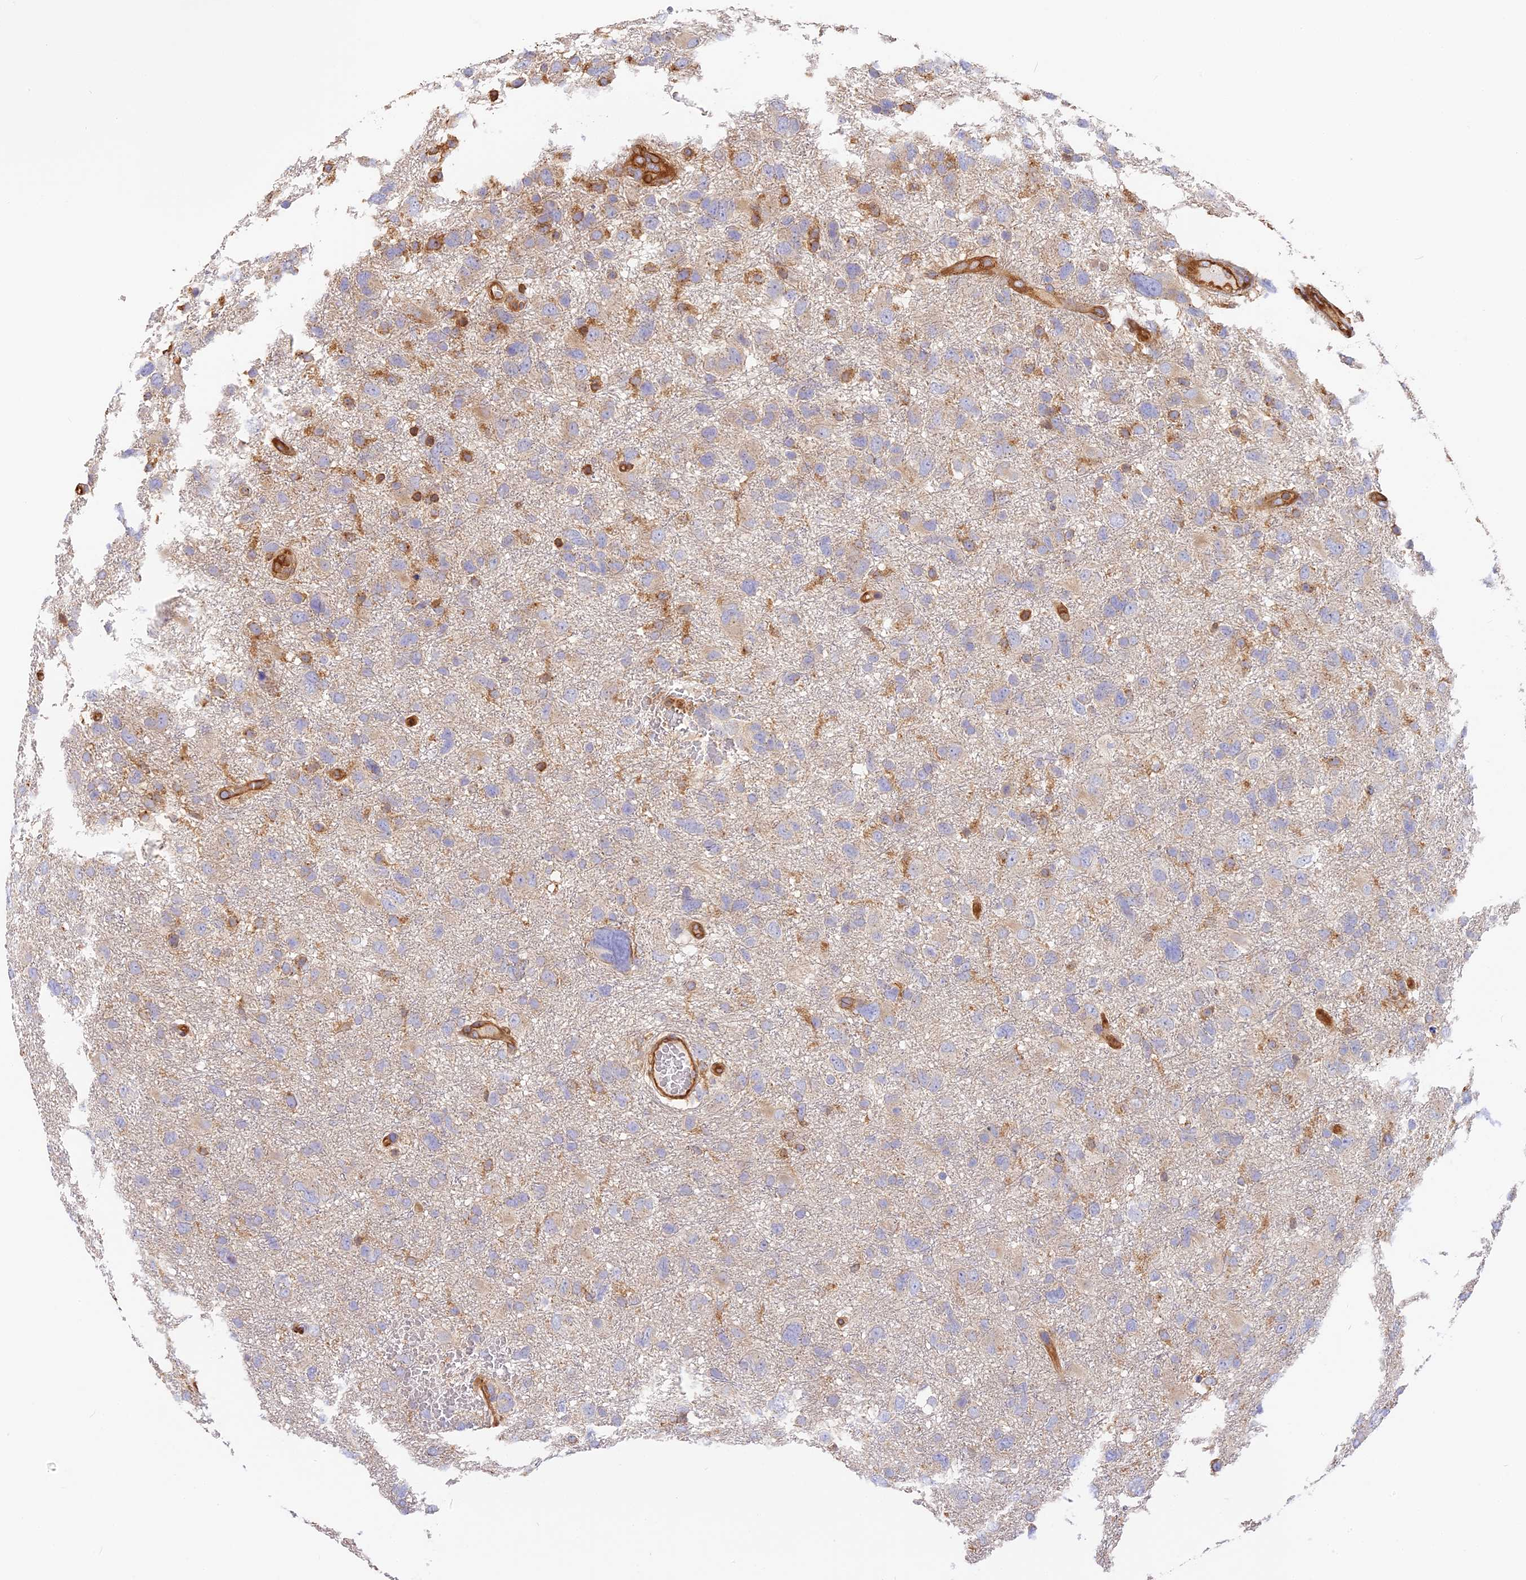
{"staining": {"intensity": "negative", "quantity": "none", "location": "none"}, "tissue": "glioma", "cell_type": "Tumor cells", "image_type": "cancer", "snomed": [{"axis": "morphology", "description": "Glioma, malignant, High grade"}, {"axis": "topography", "description": "Brain"}], "caption": "Immunohistochemistry (IHC) image of neoplastic tissue: glioma stained with DAB (3,3'-diaminobenzidine) shows no significant protein expression in tumor cells.", "gene": "VPS18", "patient": {"sex": "male", "age": 61}}